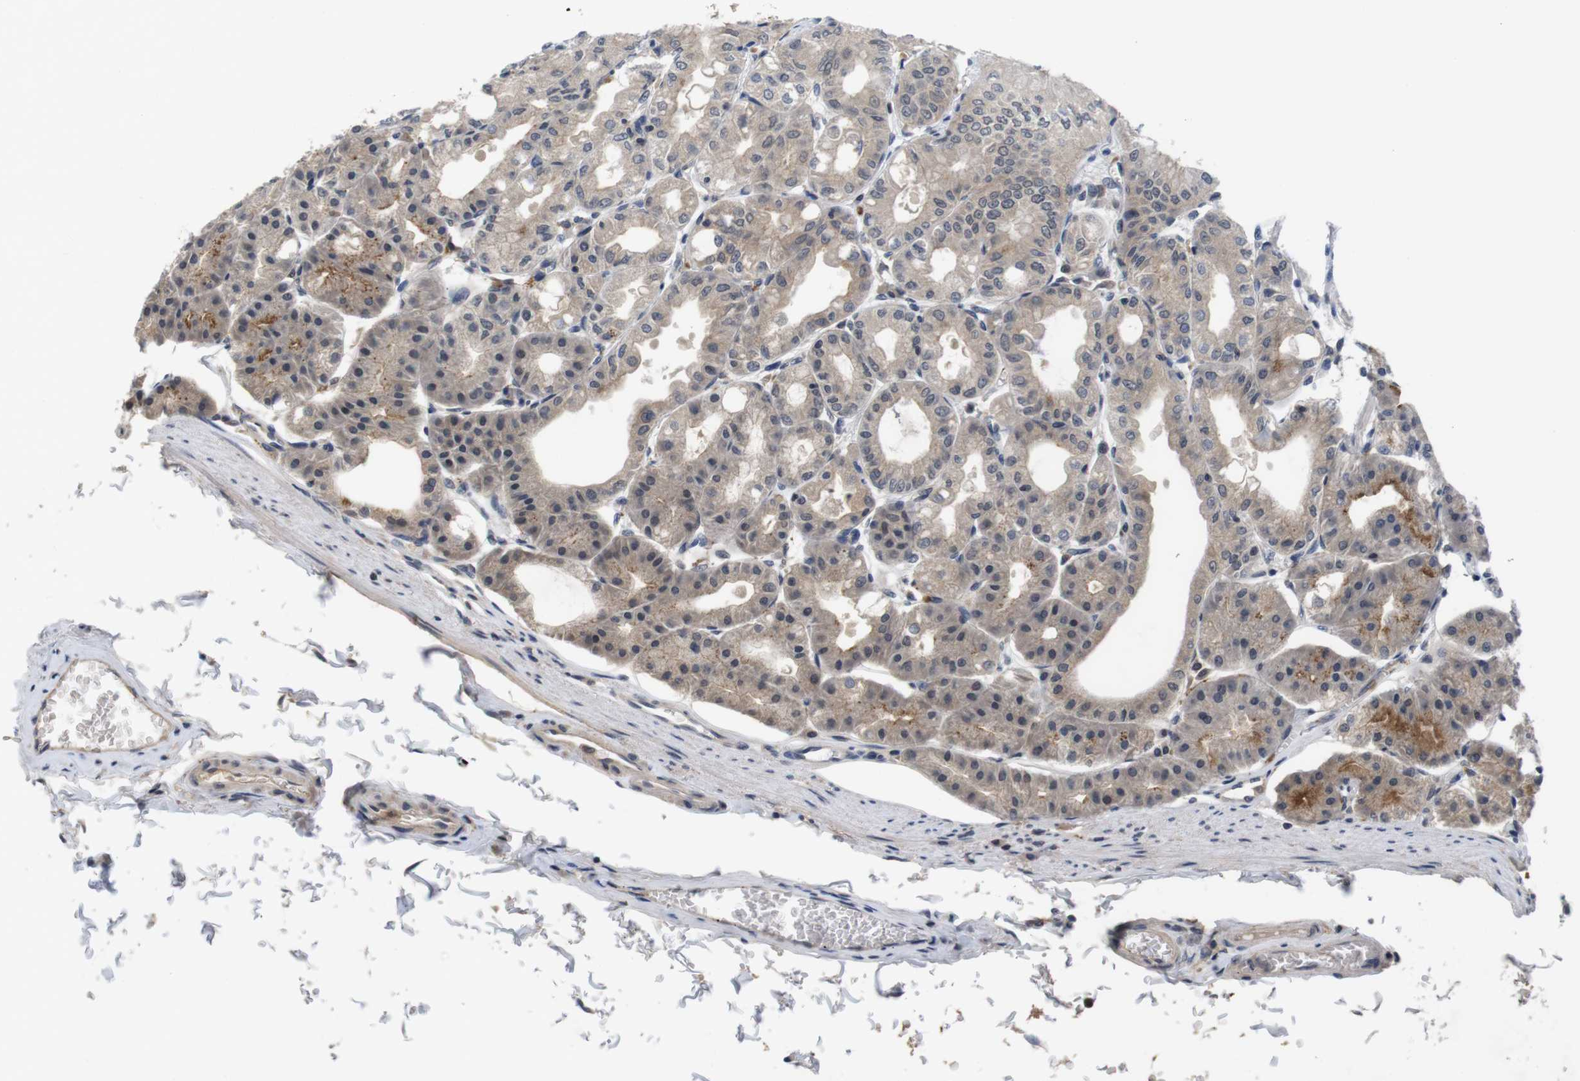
{"staining": {"intensity": "weak", "quantity": ">75%", "location": "cytoplasmic/membranous,nuclear"}, "tissue": "stomach", "cell_type": "Glandular cells", "image_type": "normal", "snomed": [{"axis": "morphology", "description": "Normal tissue, NOS"}, {"axis": "topography", "description": "Stomach, lower"}], "caption": "IHC micrograph of normal stomach stained for a protein (brown), which displays low levels of weak cytoplasmic/membranous,nuclear positivity in approximately >75% of glandular cells.", "gene": "FADD", "patient": {"sex": "male", "age": 71}}